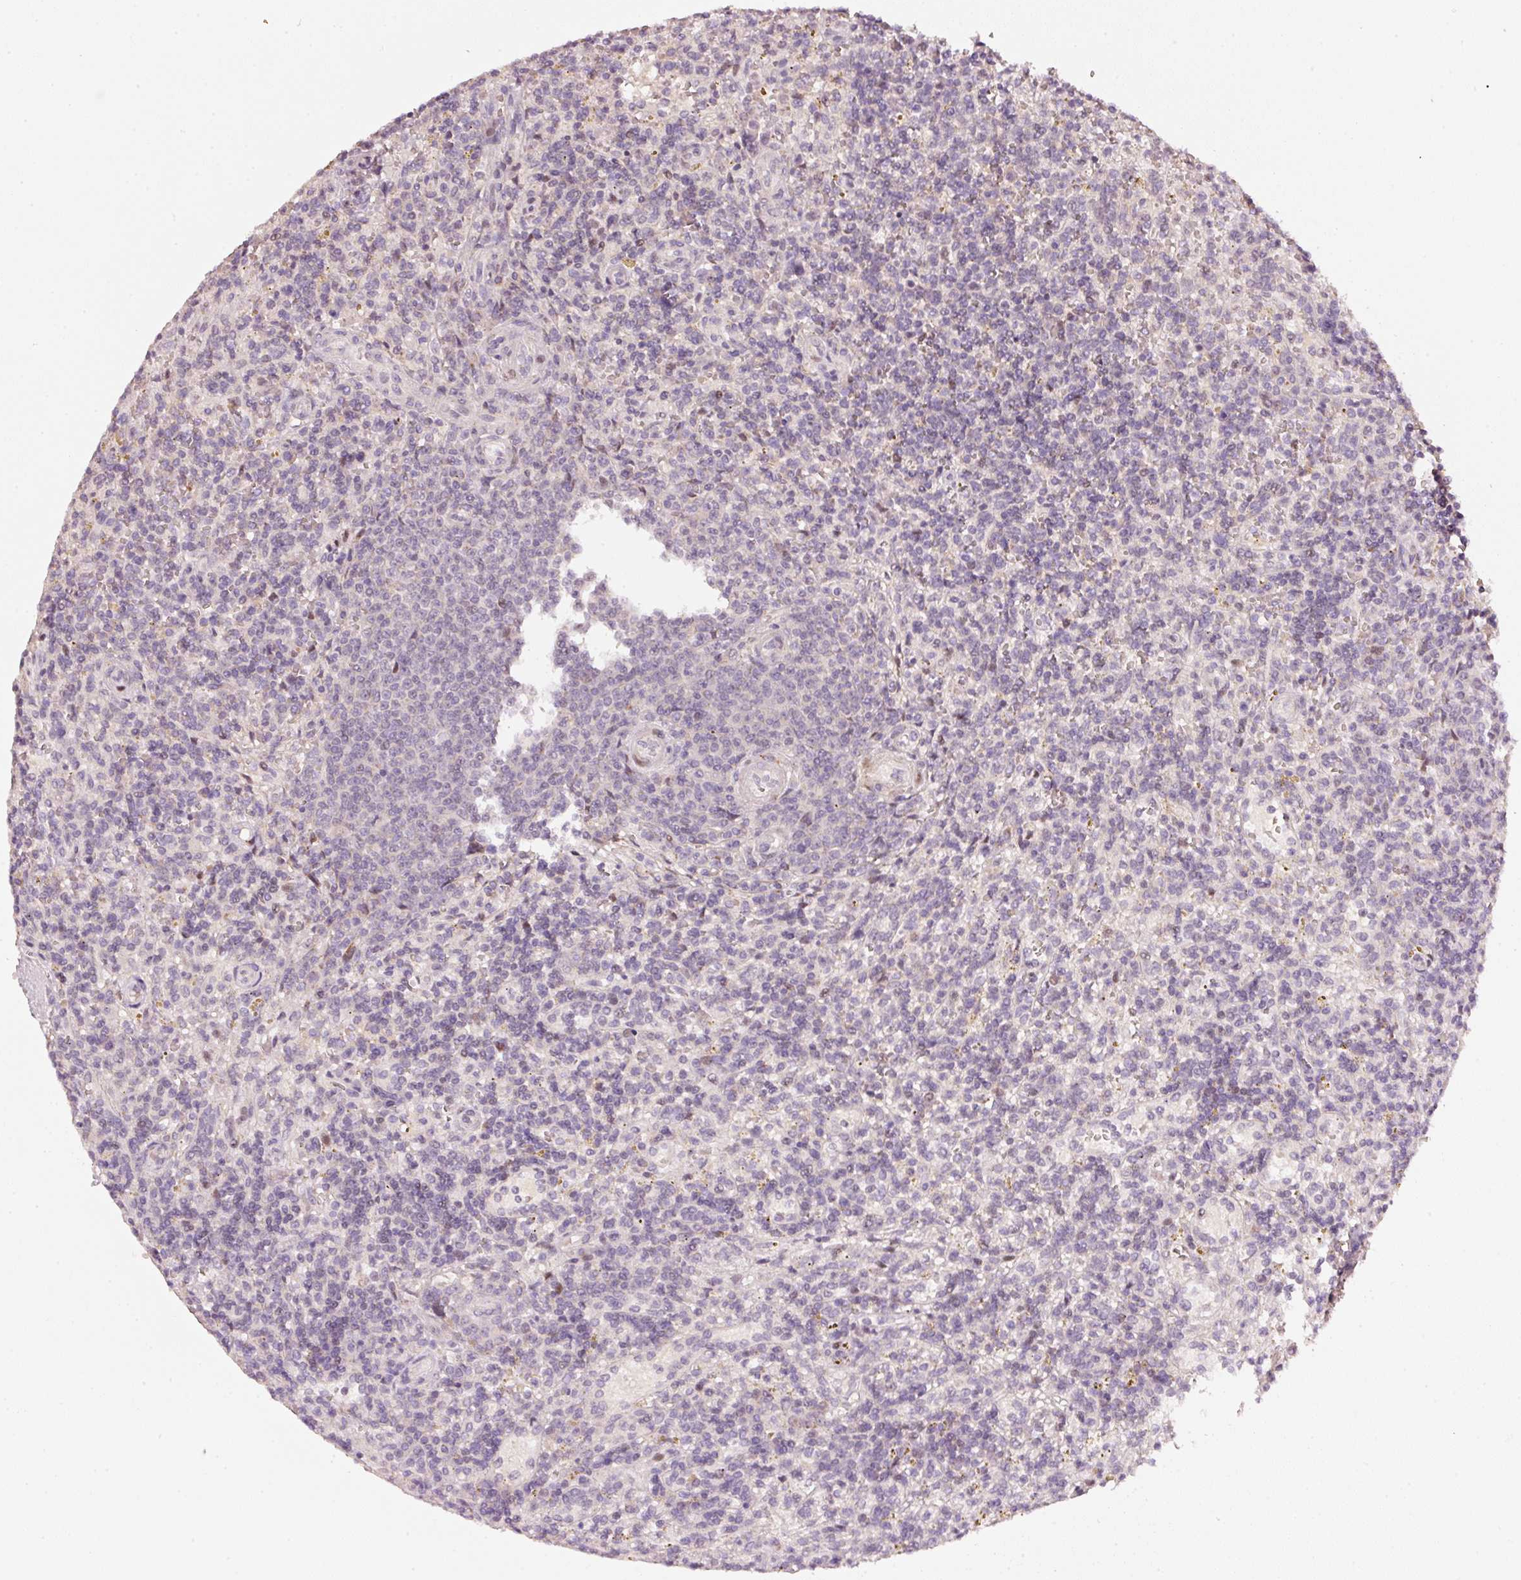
{"staining": {"intensity": "negative", "quantity": "none", "location": "none"}, "tissue": "lymphoma", "cell_type": "Tumor cells", "image_type": "cancer", "snomed": [{"axis": "morphology", "description": "Malignant lymphoma, non-Hodgkin's type, Low grade"}, {"axis": "topography", "description": "Spleen"}], "caption": "Immunohistochemistry image of neoplastic tissue: human lymphoma stained with DAB (3,3'-diaminobenzidine) reveals no significant protein positivity in tumor cells.", "gene": "TOB2", "patient": {"sex": "male", "age": 67}}